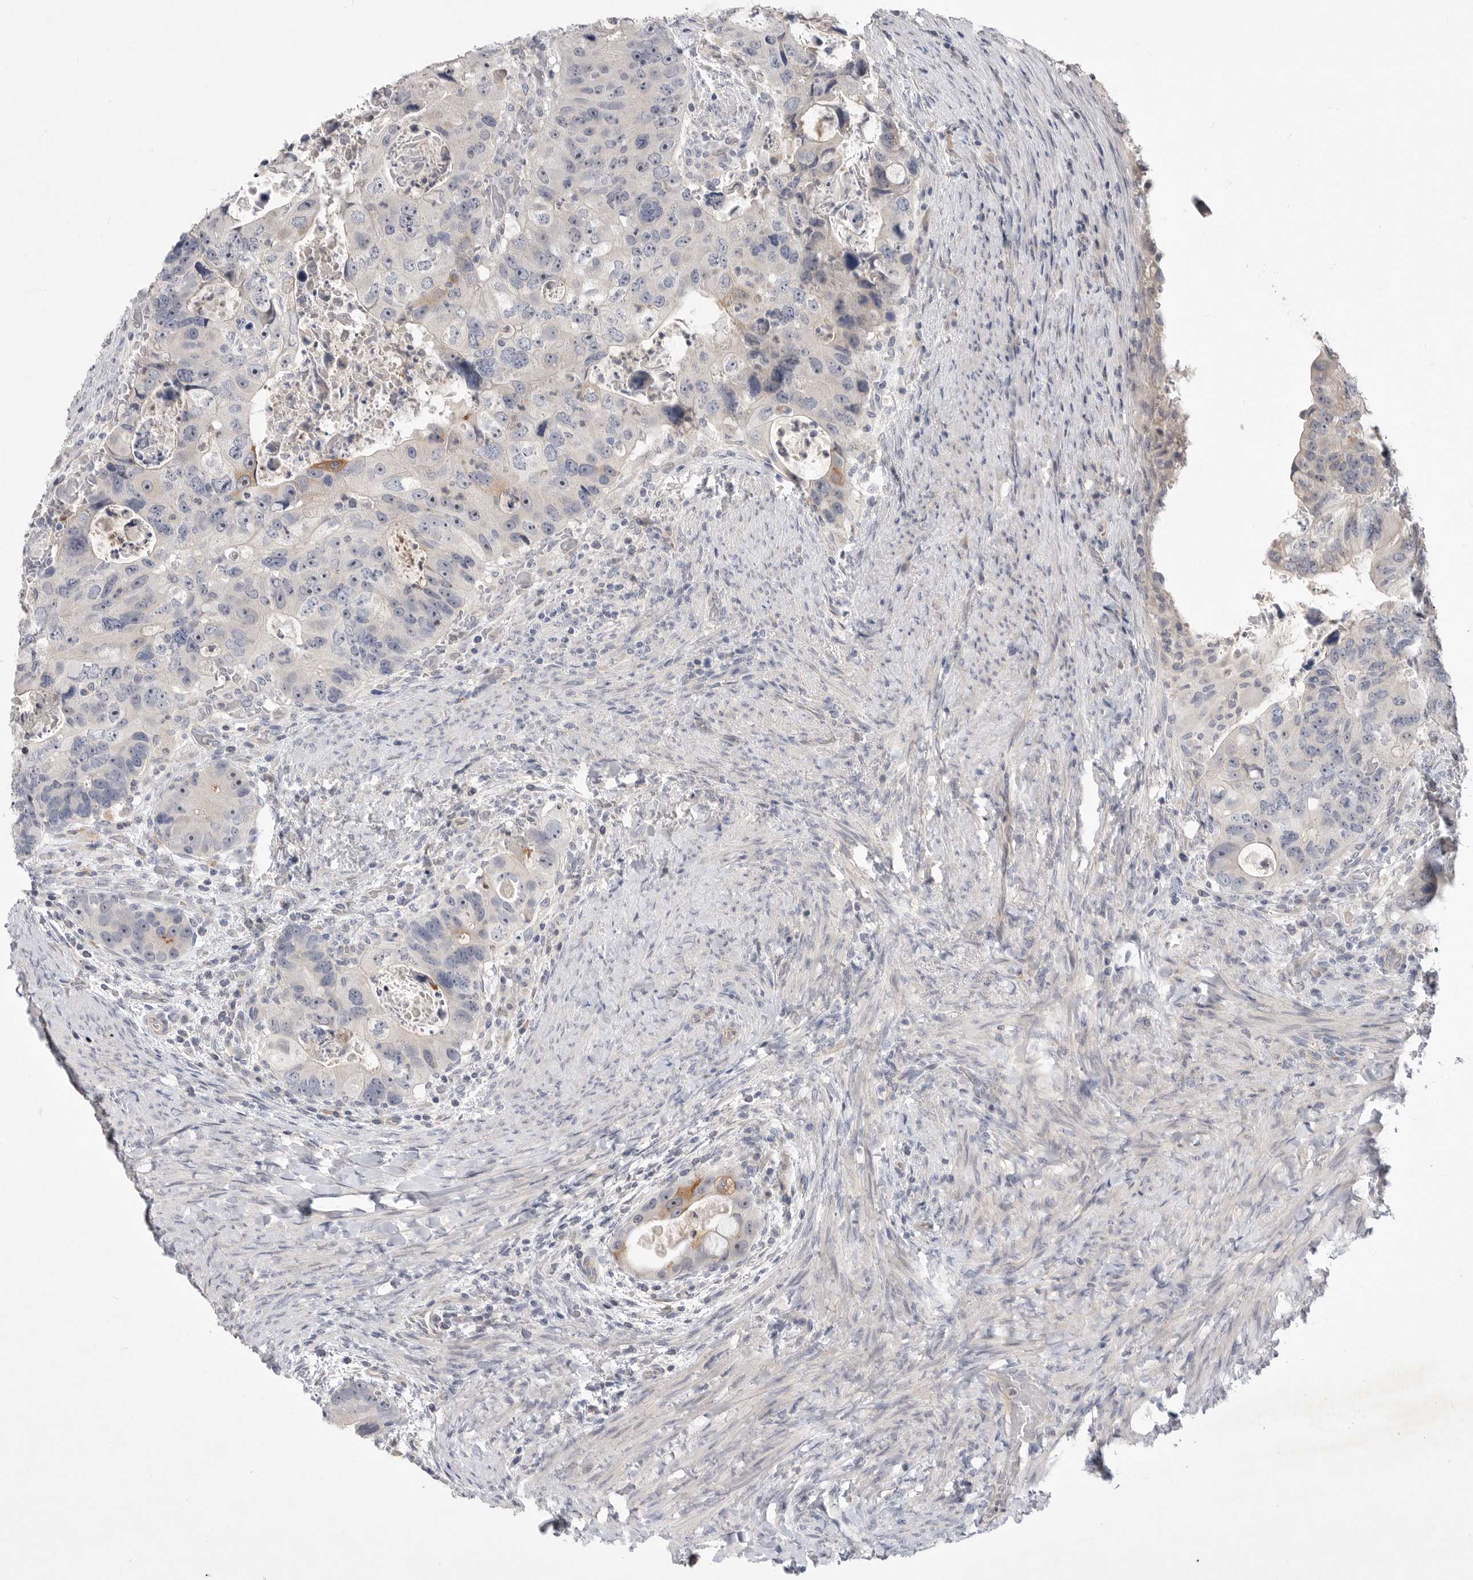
{"staining": {"intensity": "moderate", "quantity": "<25%", "location": "cytoplasmic/membranous"}, "tissue": "colorectal cancer", "cell_type": "Tumor cells", "image_type": "cancer", "snomed": [{"axis": "morphology", "description": "Adenocarcinoma, NOS"}, {"axis": "topography", "description": "Rectum"}], "caption": "Immunohistochemical staining of adenocarcinoma (colorectal) exhibits low levels of moderate cytoplasmic/membranous protein staining in approximately <25% of tumor cells.", "gene": "ITGAD", "patient": {"sex": "male", "age": 59}}